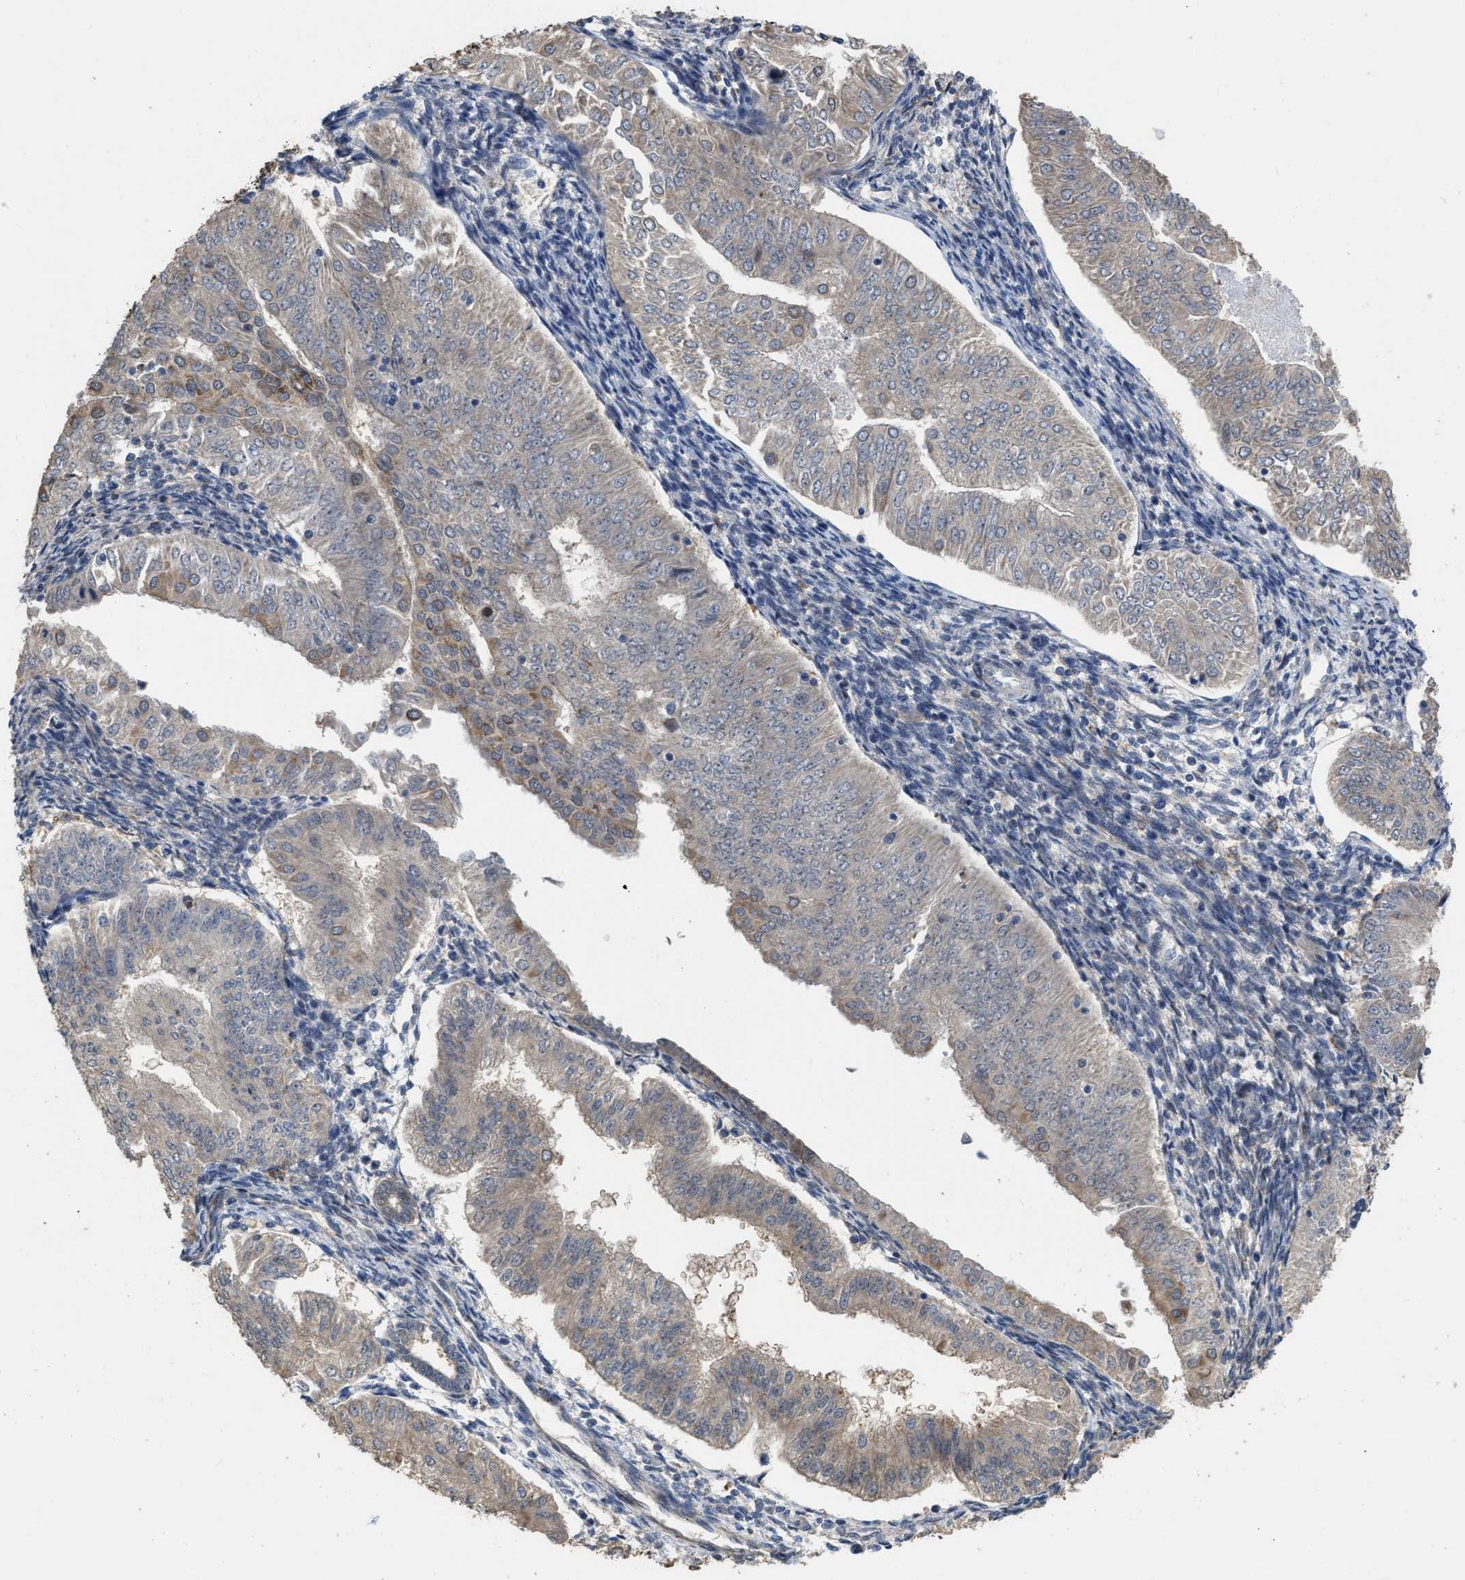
{"staining": {"intensity": "weak", "quantity": ">75%", "location": "cytoplasmic/membranous"}, "tissue": "endometrial cancer", "cell_type": "Tumor cells", "image_type": "cancer", "snomed": [{"axis": "morphology", "description": "Normal tissue, NOS"}, {"axis": "morphology", "description": "Adenocarcinoma, NOS"}, {"axis": "topography", "description": "Endometrium"}], "caption": "About >75% of tumor cells in endometrial cancer demonstrate weak cytoplasmic/membranous protein staining as visualized by brown immunohistochemical staining.", "gene": "AK2", "patient": {"sex": "female", "age": 53}}